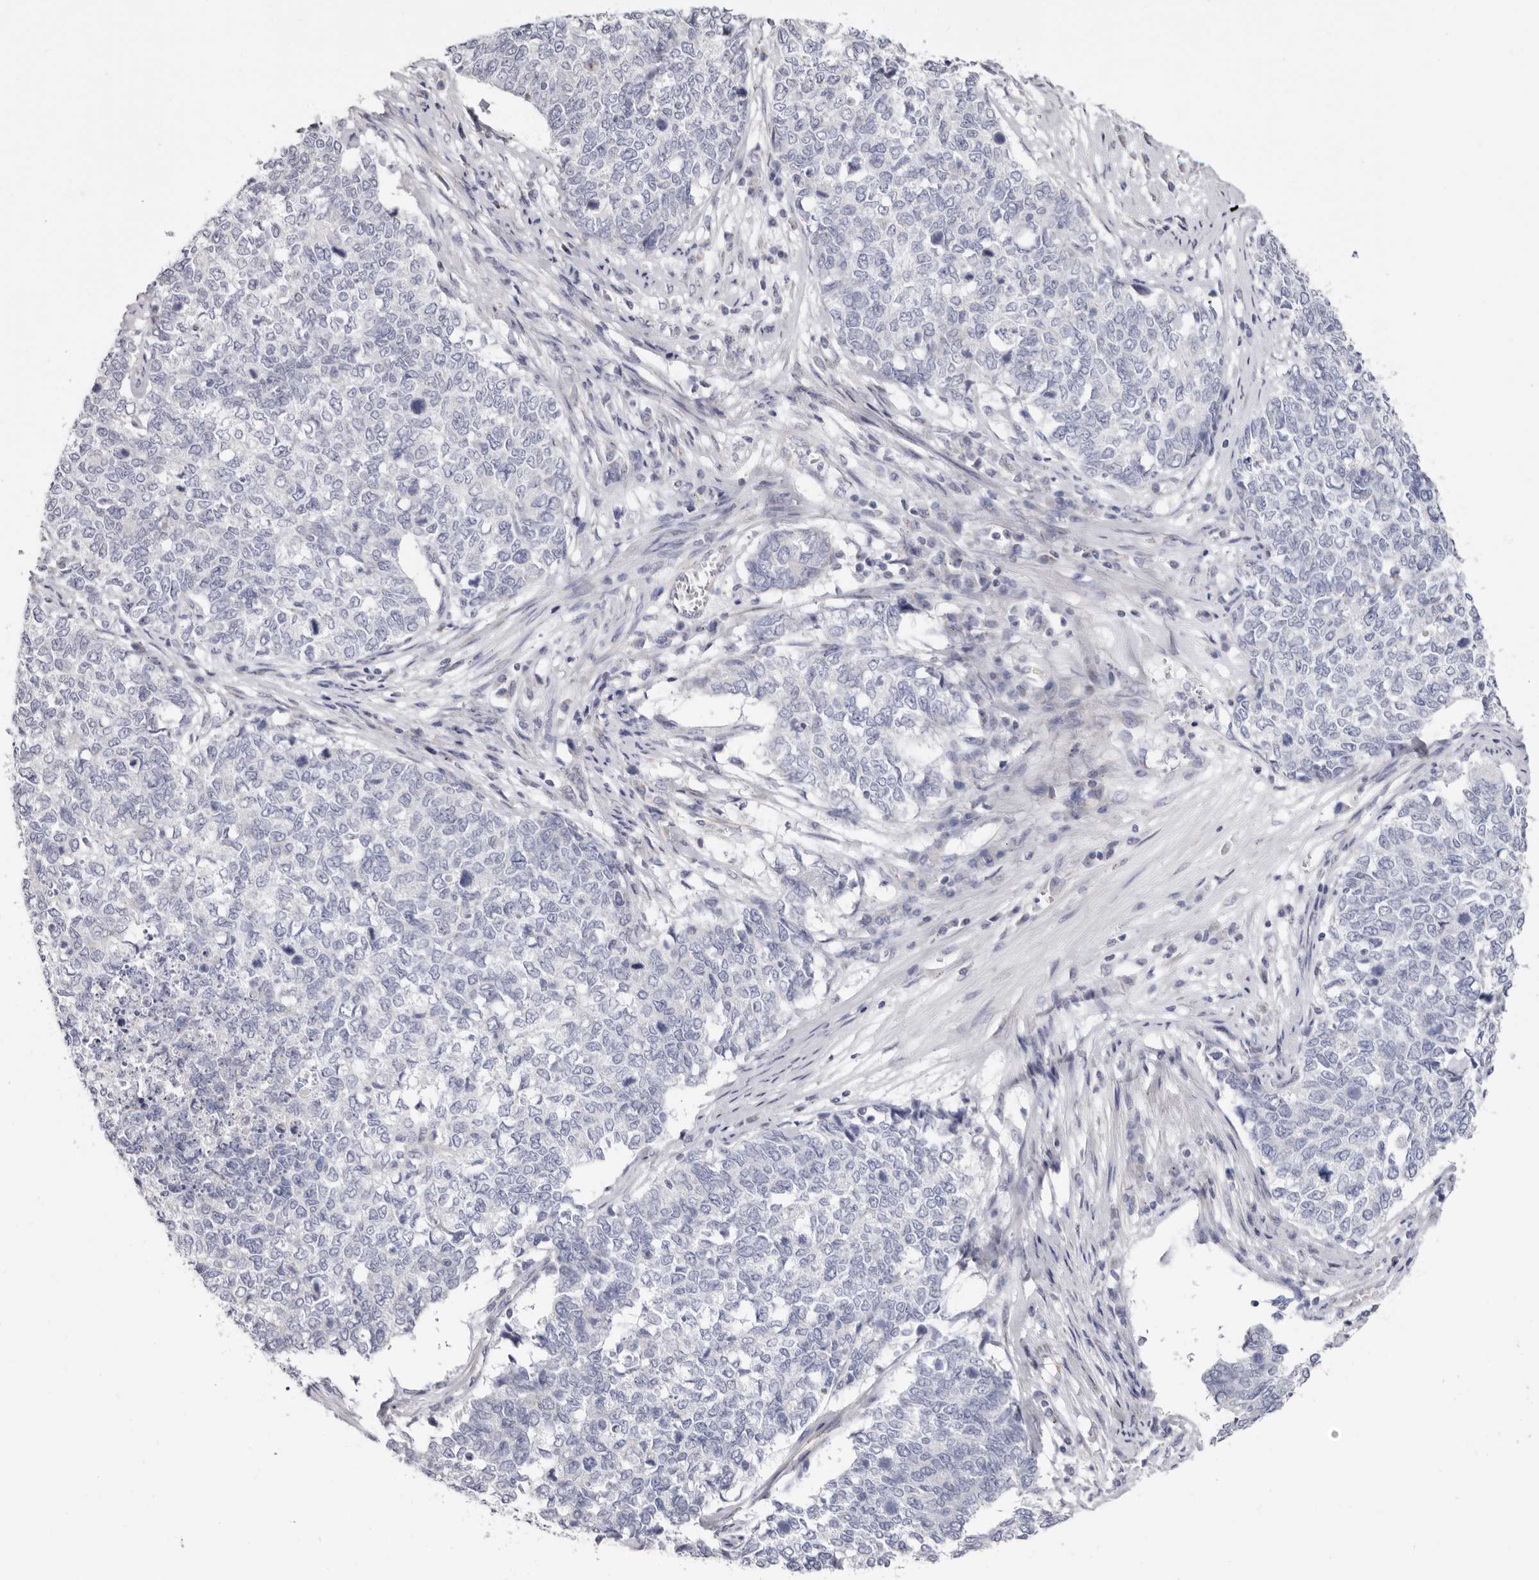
{"staining": {"intensity": "negative", "quantity": "none", "location": "none"}, "tissue": "cervical cancer", "cell_type": "Tumor cells", "image_type": "cancer", "snomed": [{"axis": "morphology", "description": "Squamous cell carcinoma, NOS"}, {"axis": "topography", "description": "Cervix"}], "caption": "A histopathology image of cervical cancer stained for a protein exhibits no brown staining in tumor cells.", "gene": "RSPO2", "patient": {"sex": "female", "age": 63}}